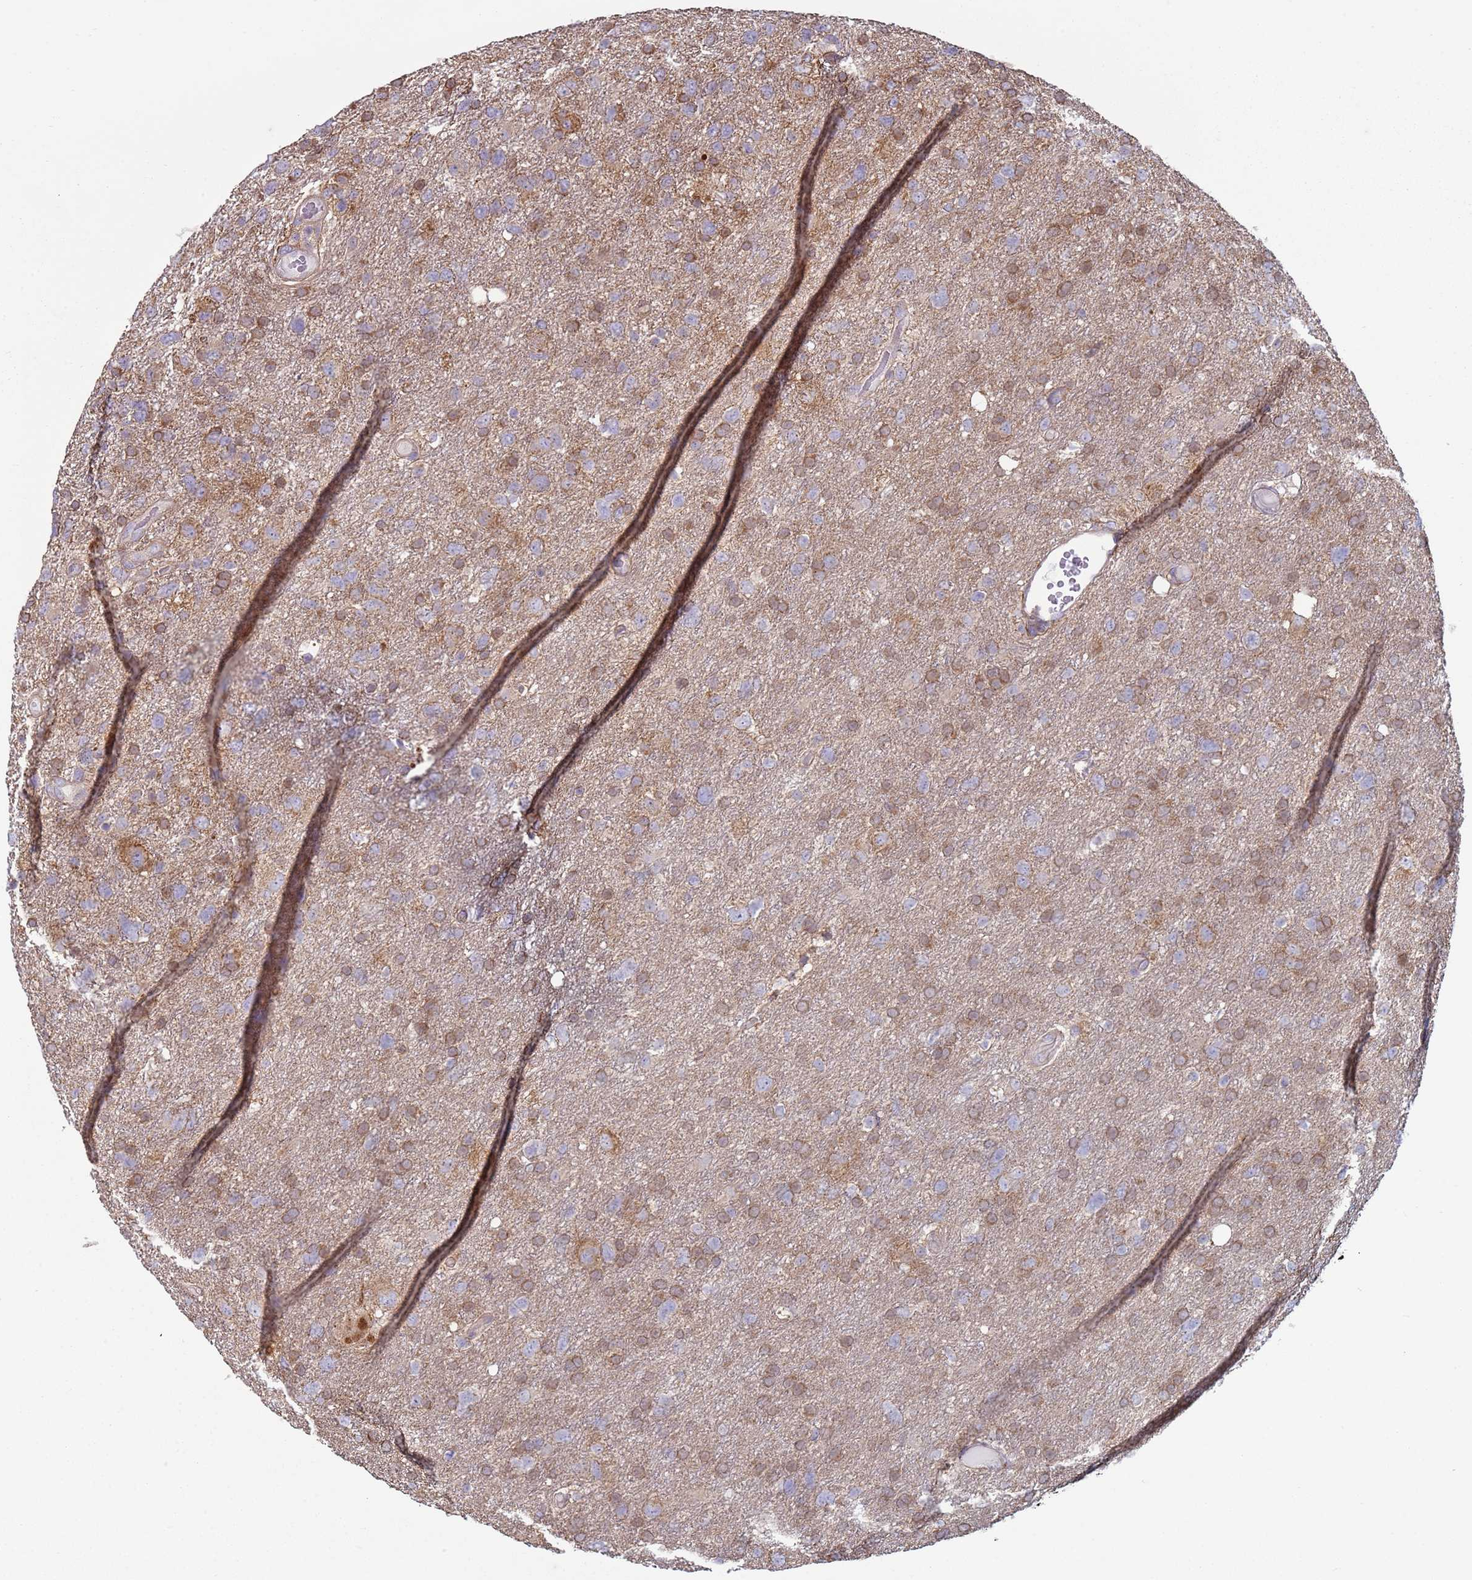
{"staining": {"intensity": "moderate", "quantity": ">75%", "location": "cytoplasmic/membranous"}, "tissue": "glioma", "cell_type": "Tumor cells", "image_type": "cancer", "snomed": [{"axis": "morphology", "description": "Glioma, malignant, High grade"}, {"axis": "topography", "description": "Brain"}], "caption": "There is medium levels of moderate cytoplasmic/membranous staining in tumor cells of malignant high-grade glioma, as demonstrated by immunohistochemical staining (brown color).", "gene": "DIP2B", "patient": {"sex": "male", "age": 61}}